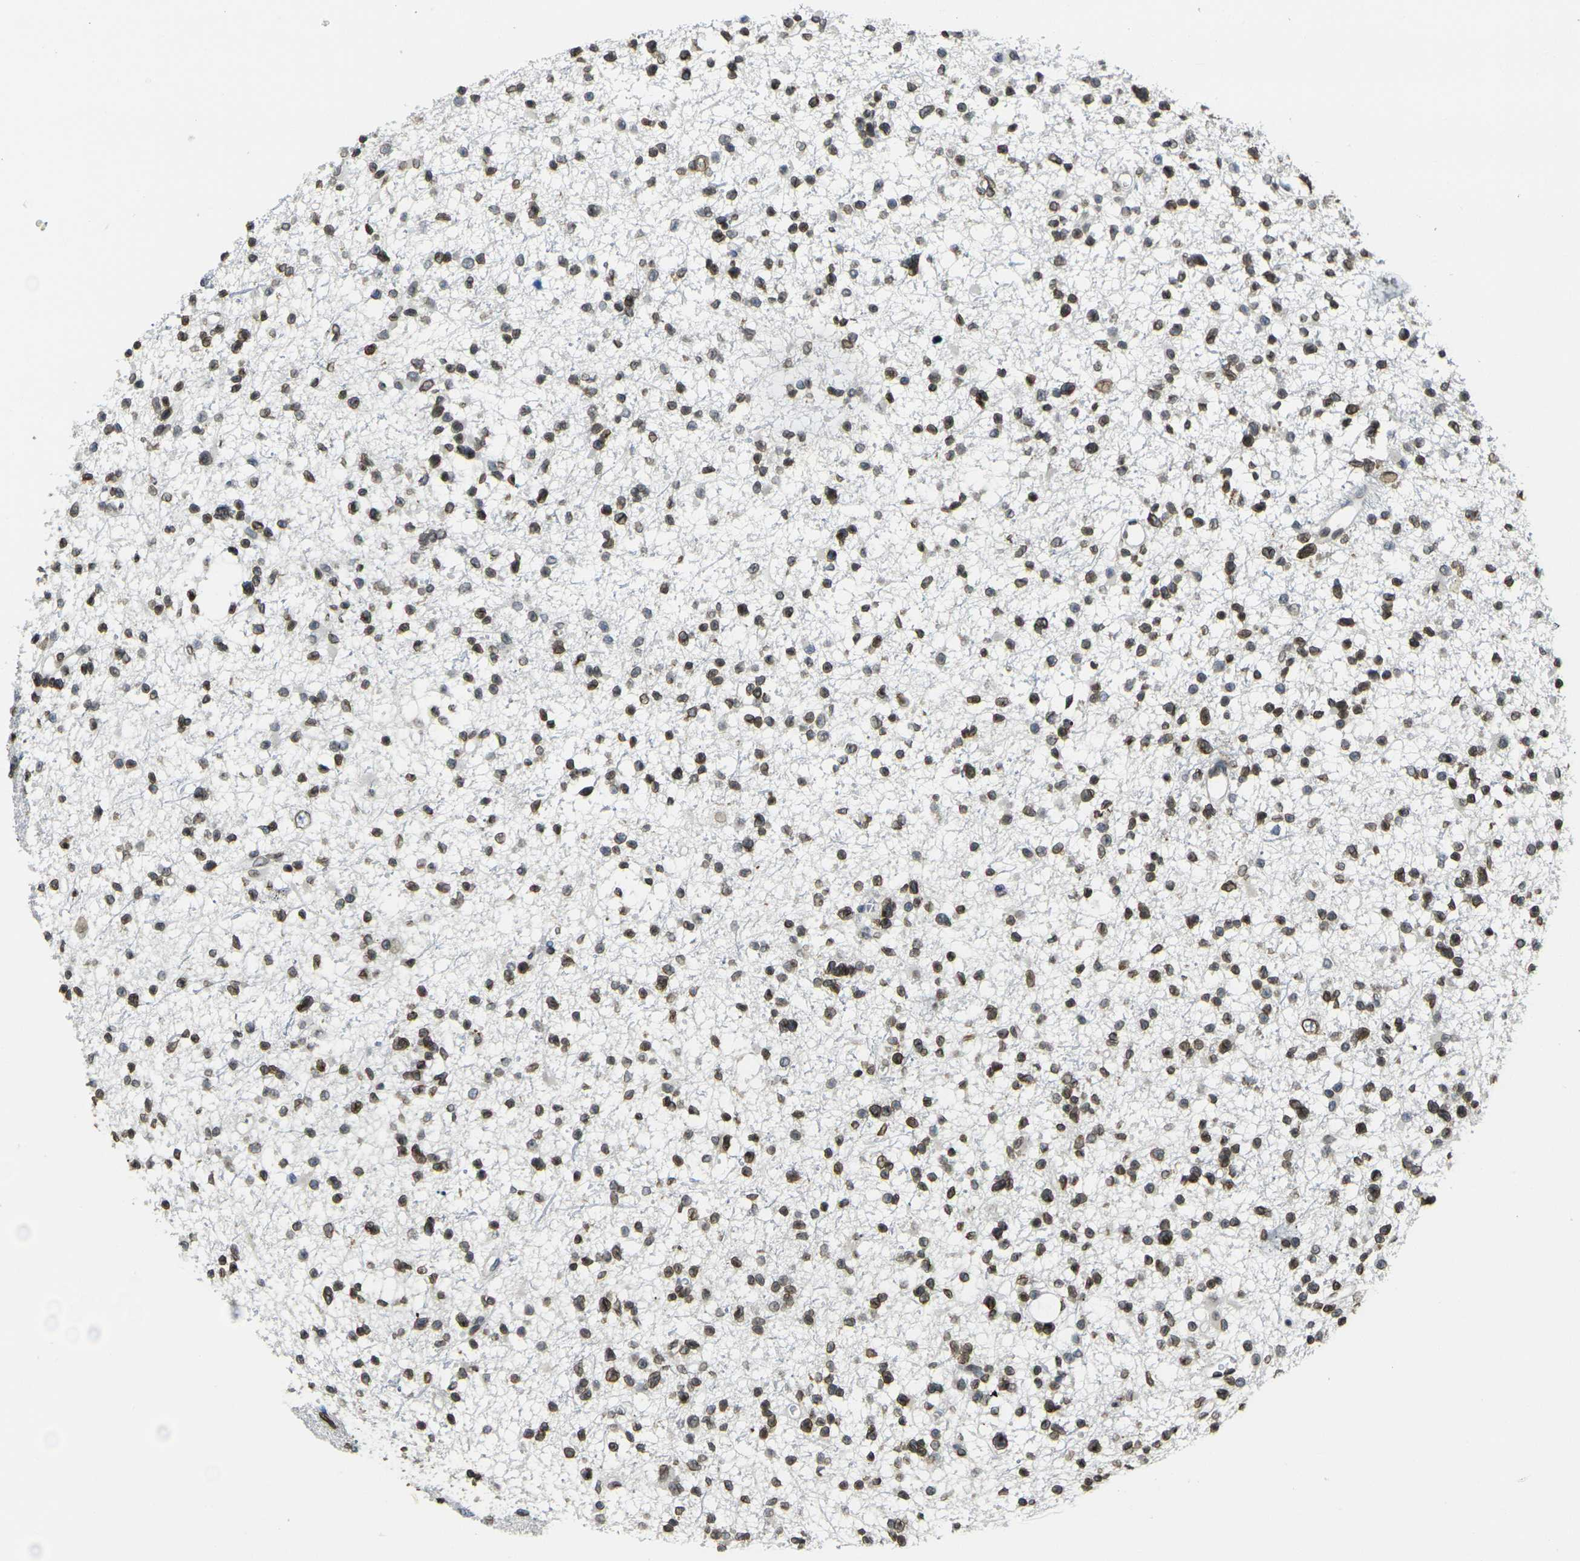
{"staining": {"intensity": "strong", "quantity": ">75%", "location": "nuclear"}, "tissue": "glioma", "cell_type": "Tumor cells", "image_type": "cancer", "snomed": [{"axis": "morphology", "description": "Glioma, malignant, Low grade"}, {"axis": "topography", "description": "Brain"}], "caption": "Brown immunohistochemical staining in human malignant glioma (low-grade) displays strong nuclear staining in approximately >75% of tumor cells.", "gene": "BRDT", "patient": {"sex": "female", "age": 22}}